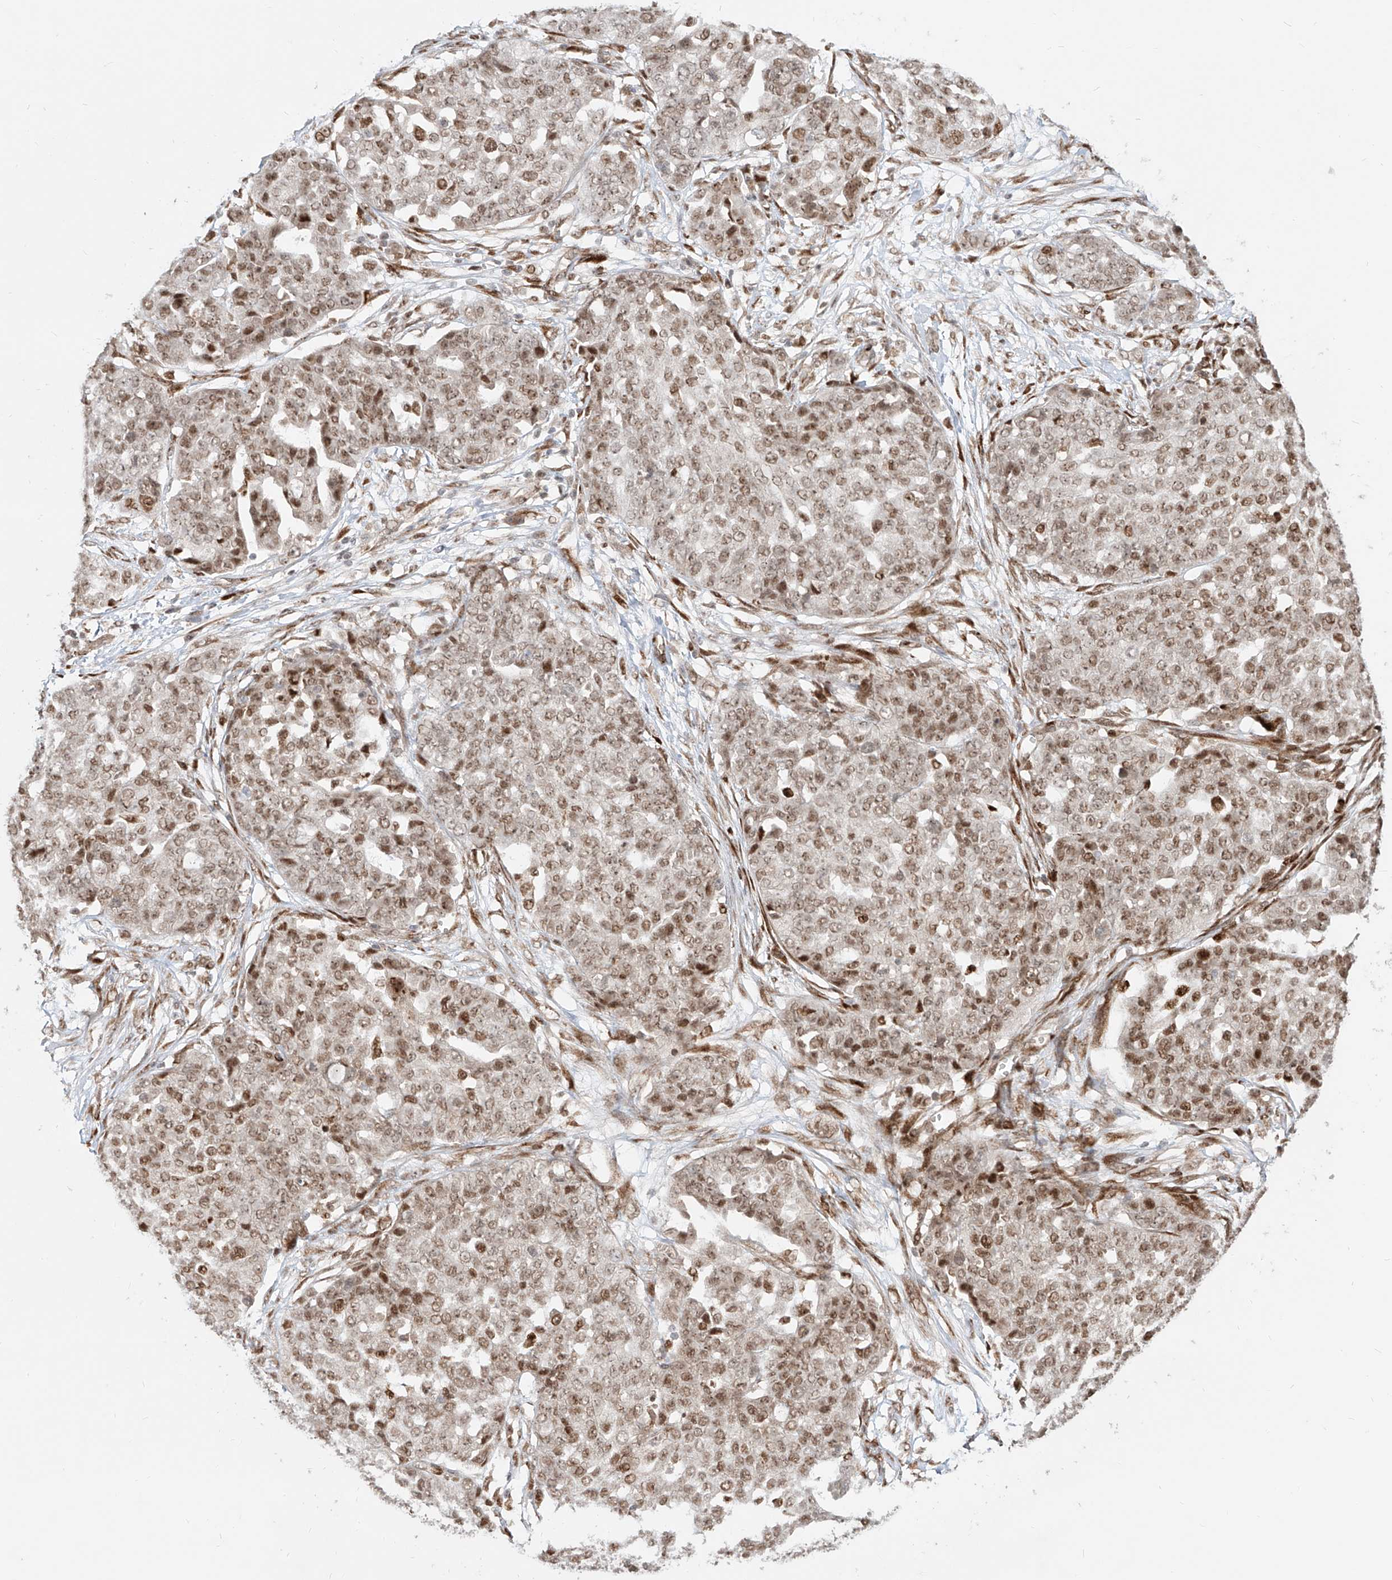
{"staining": {"intensity": "moderate", "quantity": ">75%", "location": "nuclear"}, "tissue": "ovarian cancer", "cell_type": "Tumor cells", "image_type": "cancer", "snomed": [{"axis": "morphology", "description": "Cystadenocarcinoma, serous, NOS"}, {"axis": "topography", "description": "Soft tissue"}, {"axis": "topography", "description": "Ovary"}], "caption": "High-magnification brightfield microscopy of ovarian serous cystadenocarcinoma stained with DAB (brown) and counterstained with hematoxylin (blue). tumor cells exhibit moderate nuclear expression is seen in approximately>75% of cells.", "gene": "ZNF710", "patient": {"sex": "female", "age": 57}}